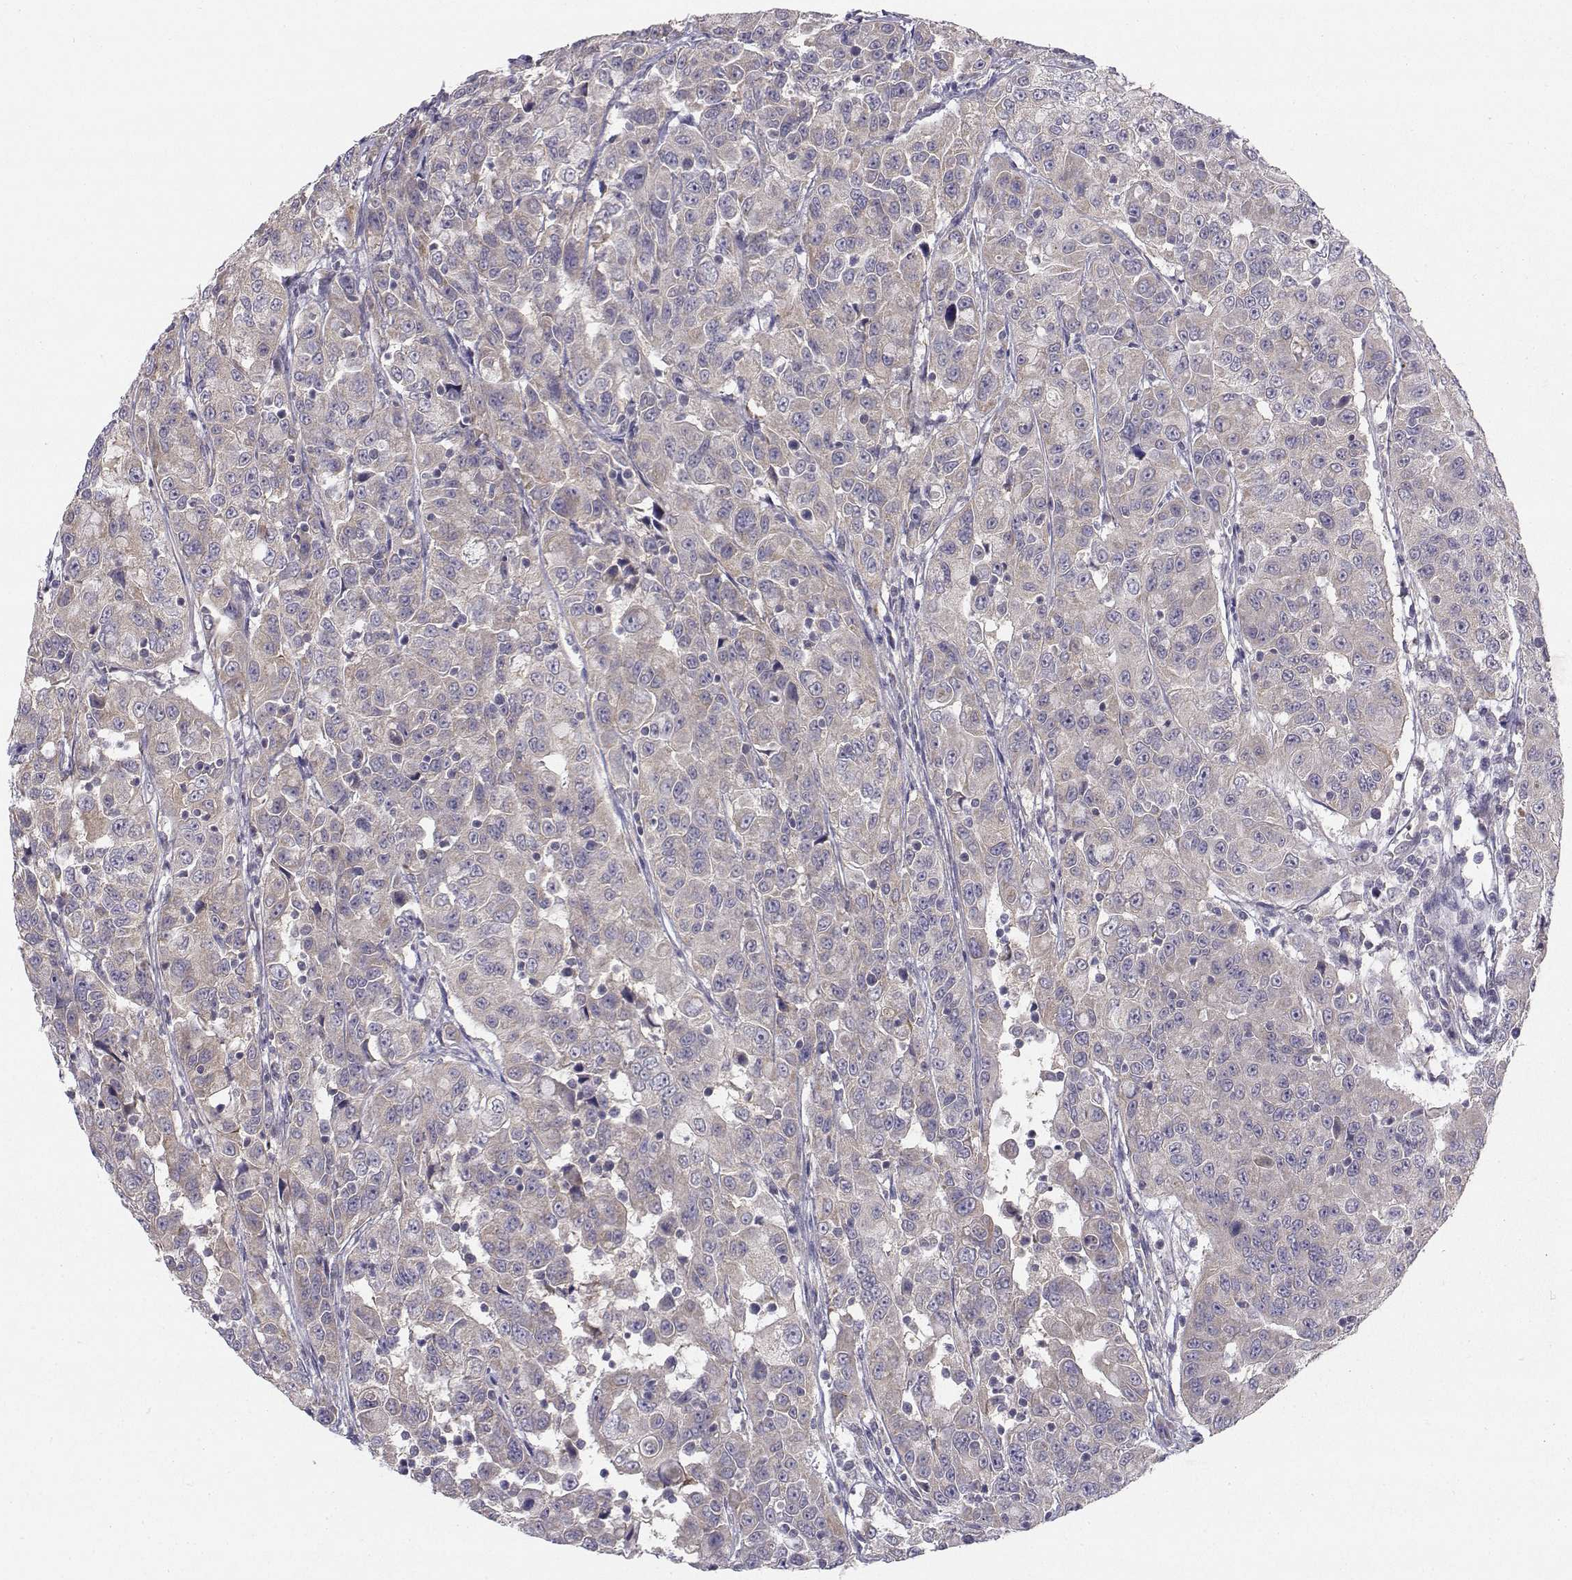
{"staining": {"intensity": "weak", "quantity": ">75%", "location": "cytoplasmic/membranous"}, "tissue": "urothelial cancer", "cell_type": "Tumor cells", "image_type": "cancer", "snomed": [{"axis": "morphology", "description": "Urothelial carcinoma, NOS"}, {"axis": "morphology", "description": "Urothelial carcinoma, High grade"}, {"axis": "topography", "description": "Urinary bladder"}], "caption": "Urothelial carcinoma (high-grade) stained with DAB (3,3'-diaminobenzidine) immunohistochemistry shows low levels of weak cytoplasmic/membranous staining in about >75% of tumor cells.", "gene": "PEX5L", "patient": {"sex": "female", "age": 73}}